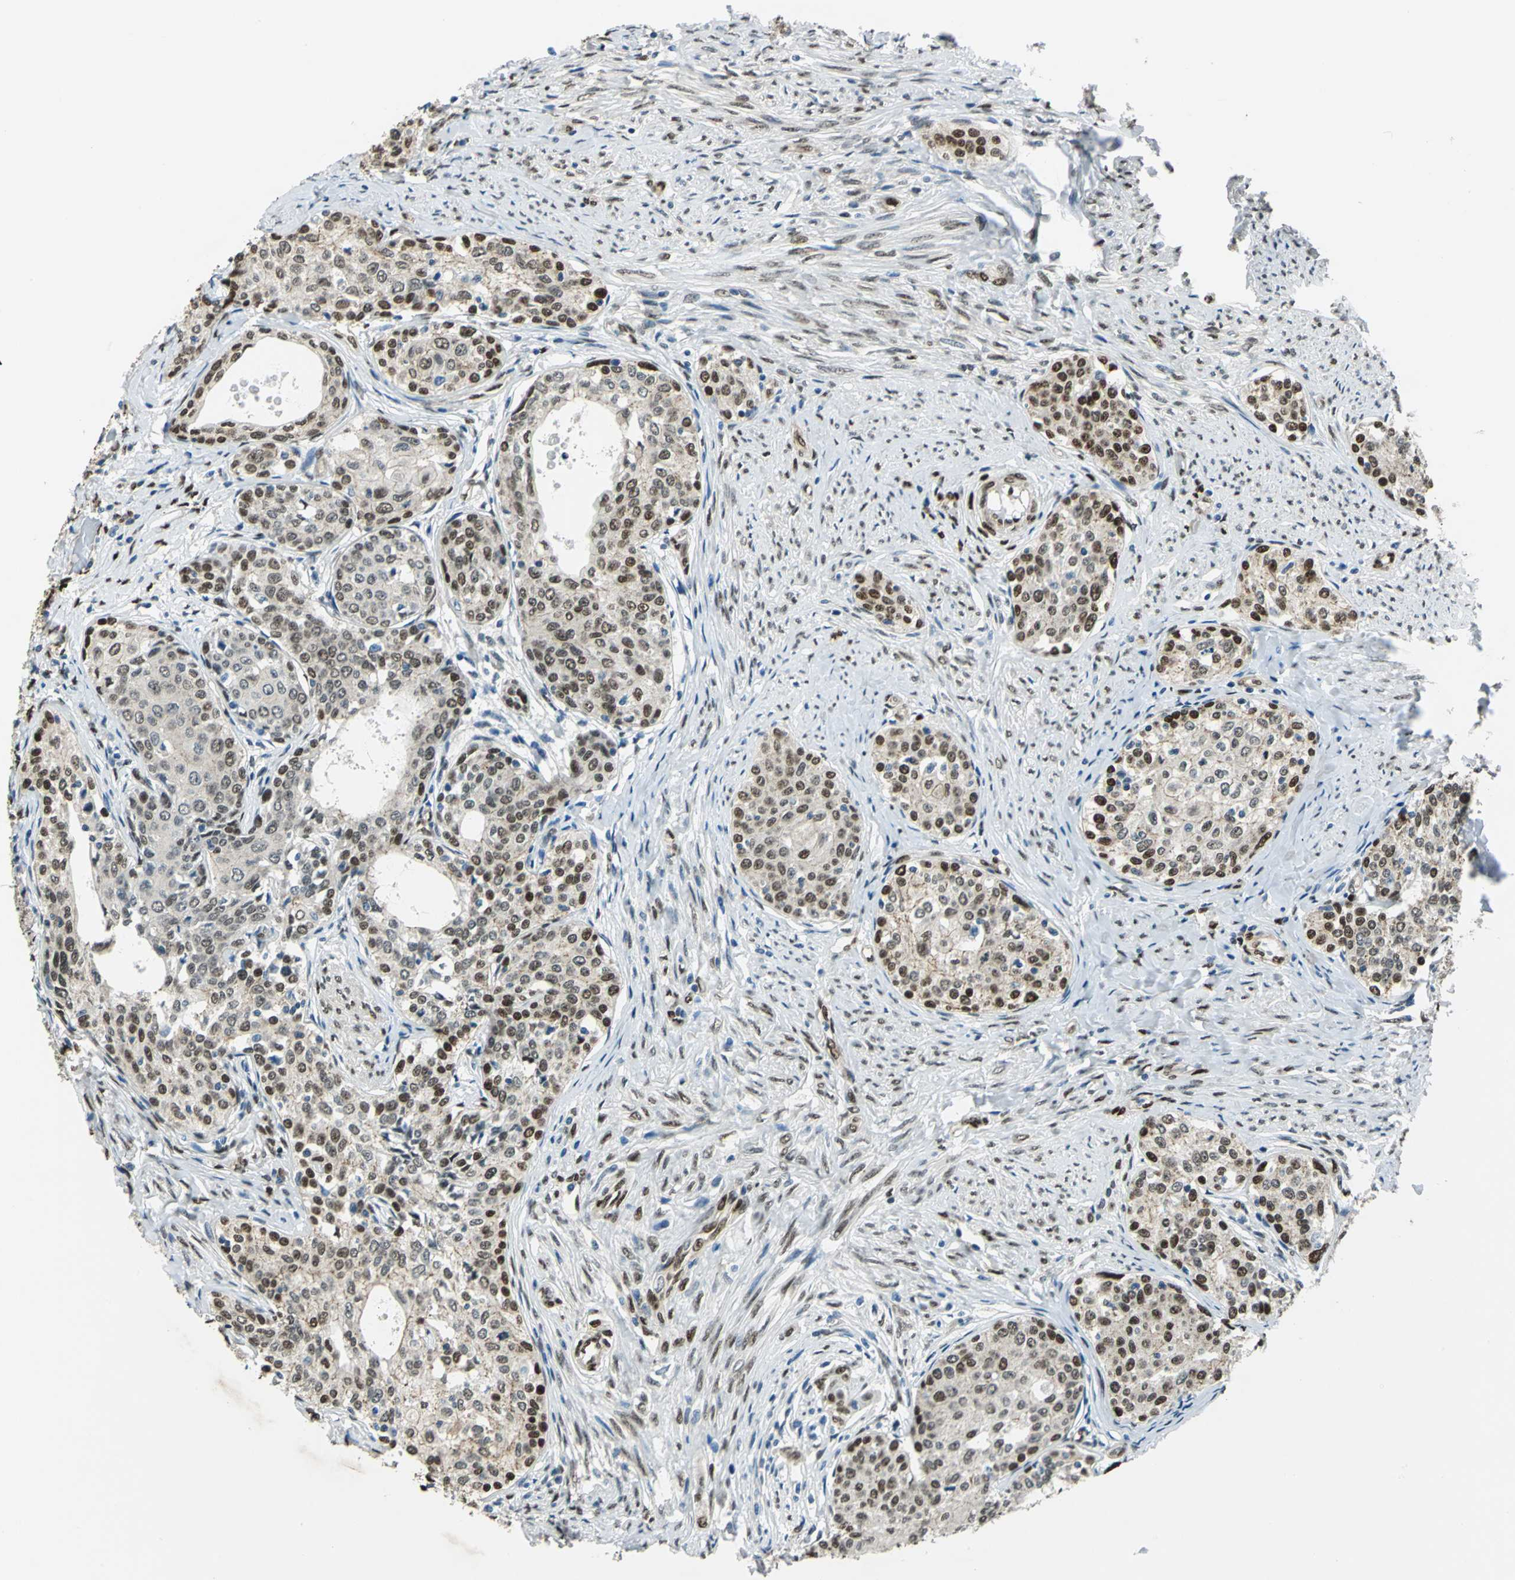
{"staining": {"intensity": "strong", "quantity": ">75%", "location": "cytoplasmic/membranous,nuclear"}, "tissue": "cervical cancer", "cell_type": "Tumor cells", "image_type": "cancer", "snomed": [{"axis": "morphology", "description": "Squamous cell carcinoma, NOS"}, {"axis": "morphology", "description": "Adenocarcinoma, NOS"}, {"axis": "topography", "description": "Cervix"}], "caption": "This histopathology image exhibits immunohistochemistry (IHC) staining of human cervical cancer (adenocarcinoma), with high strong cytoplasmic/membranous and nuclear positivity in approximately >75% of tumor cells.", "gene": "NFIA", "patient": {"sex": "female", "age": 52}}